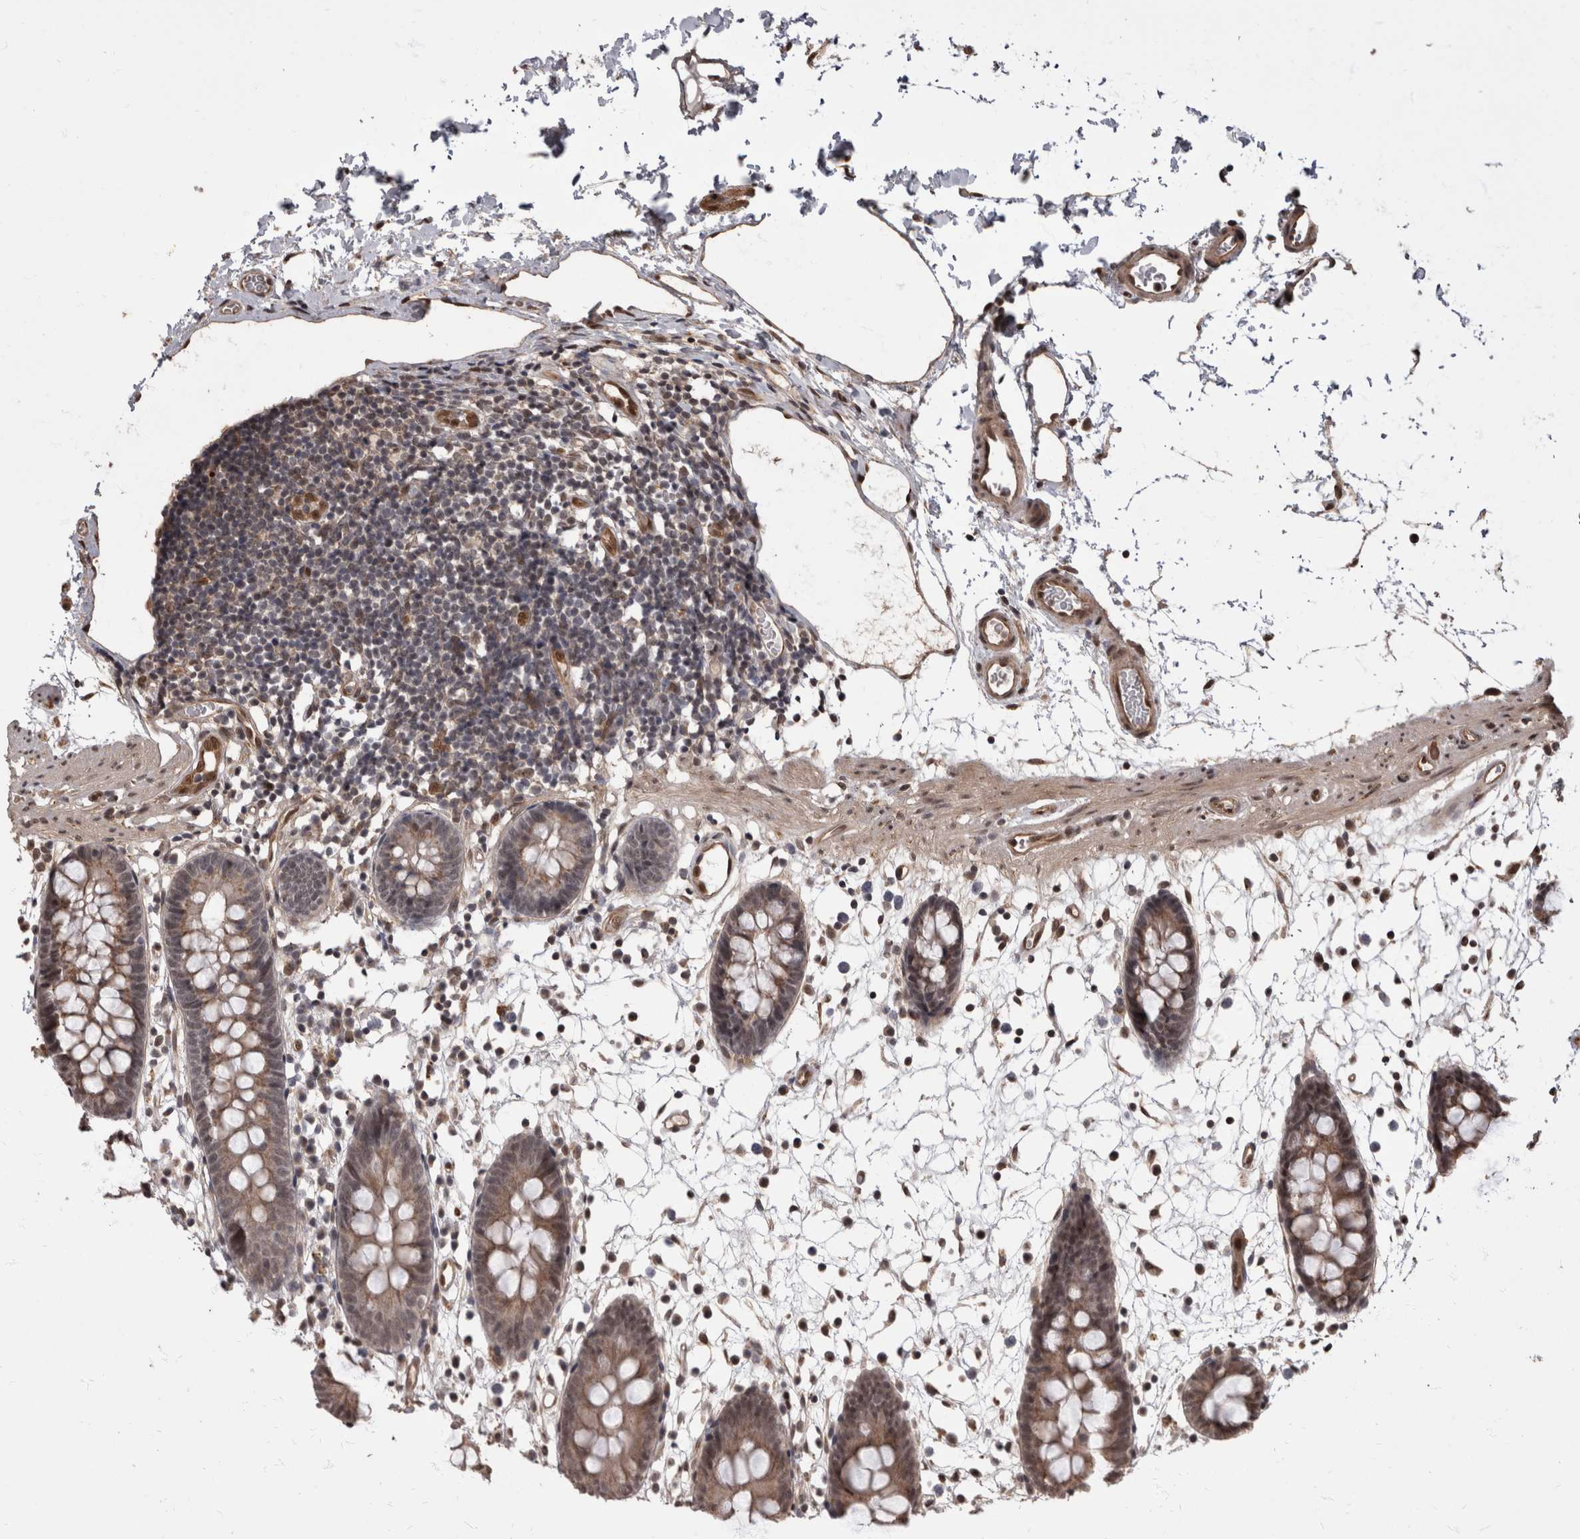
{"staining": {"intensity": "moderate", "quantity": ">75%", "location": "cytoplasmic/membranous,nuclear"}, "tissue": "colon", "cell_type": "Endothelial cells", "image_type": "normal", "snomed": [{"axis": "morphology", "description": "Normal tissue, NOS"}, {"axis": "topography", "description": "Colon"}], "caption": "Unremarkable colon was stained to show a protein in brown. There is medium levels of moderate cytoplasmic/membranous,nuclear positivity in about >75% of endothelial cells. The staining was performed using DAB, with brown indicating positive protein expression. Nuclei are stained blue with hematoxylin.", "gene": "AKT3", "patient": {"sex": "male", "age": 56}}